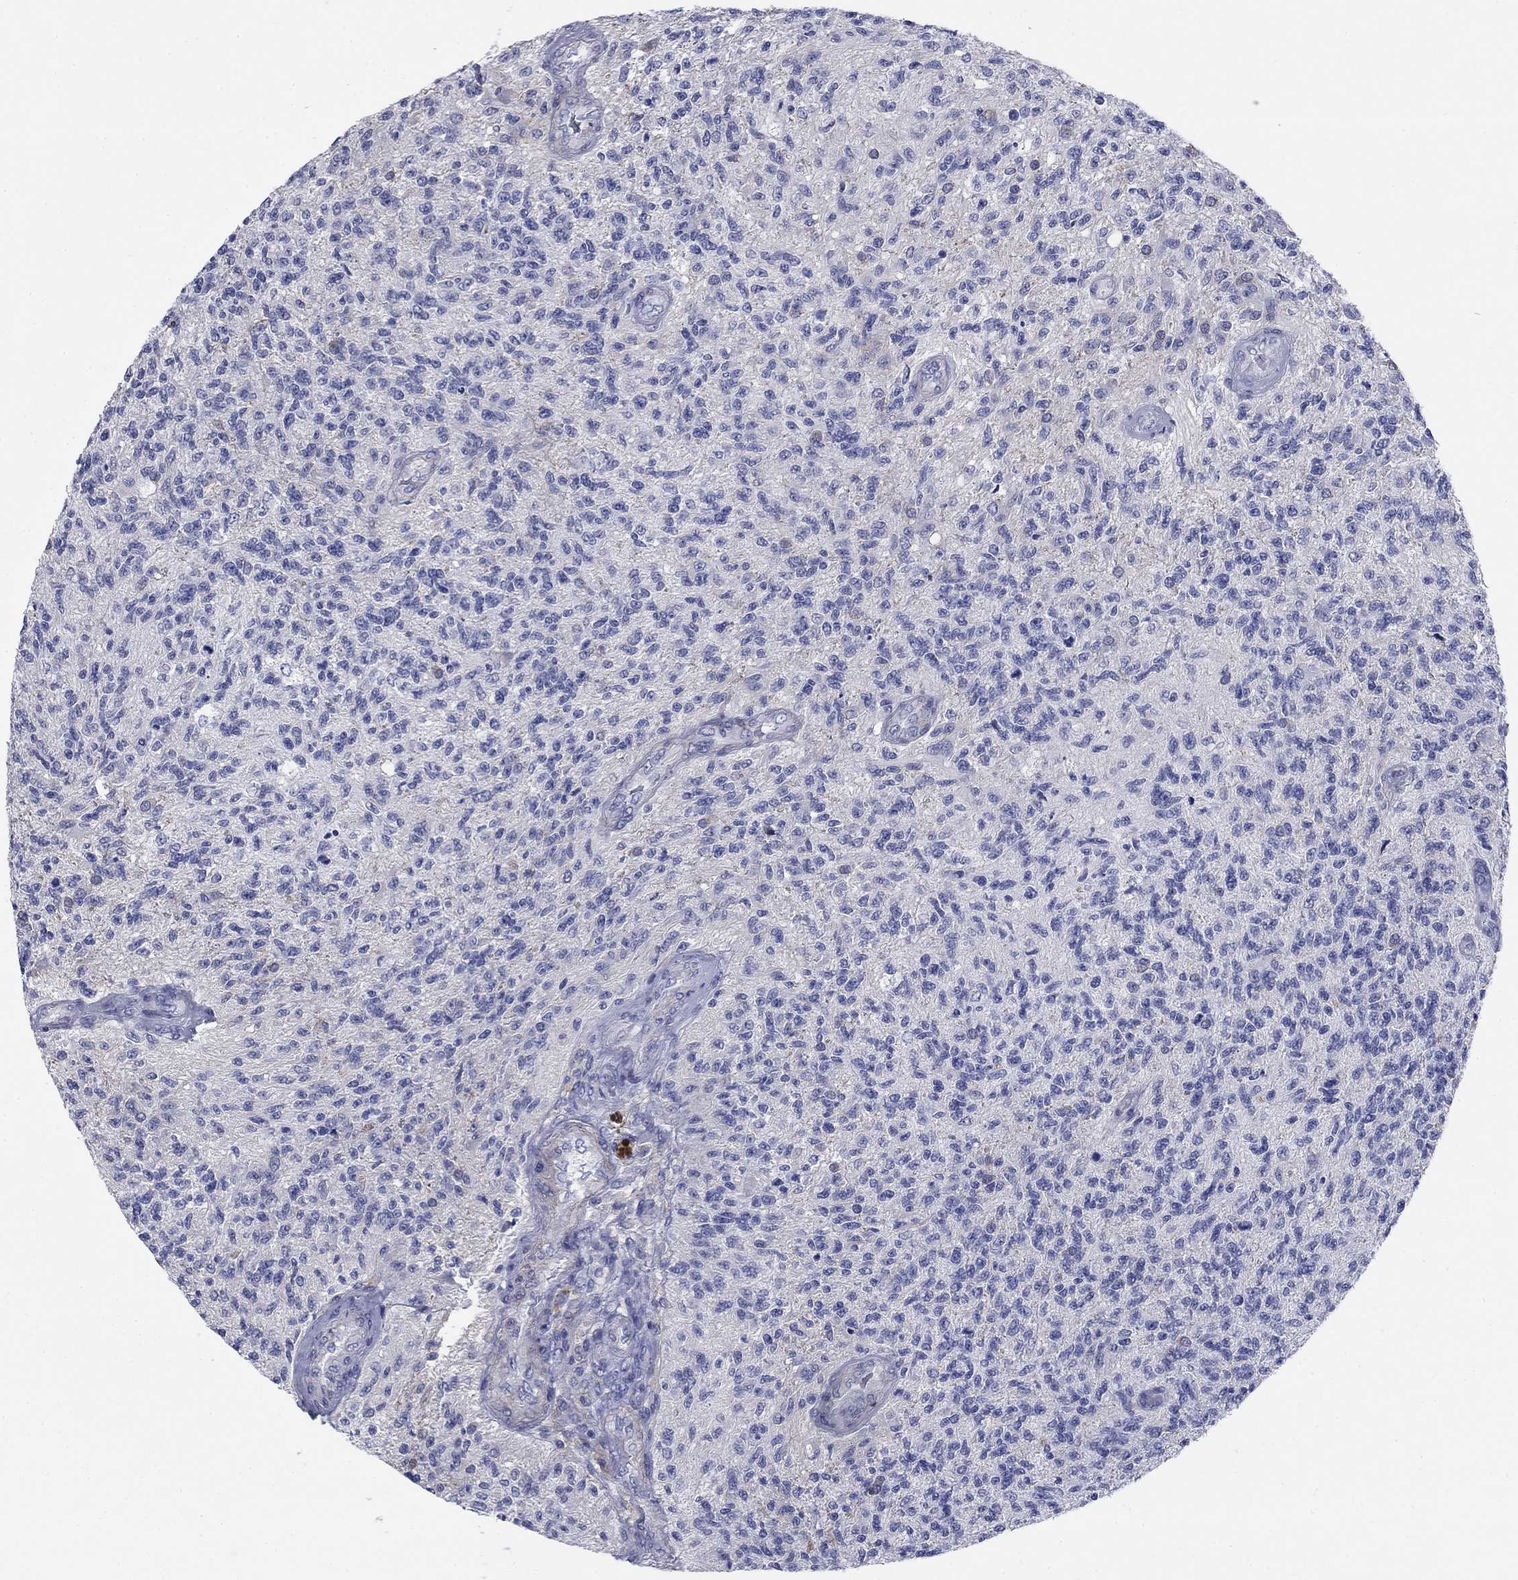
{"staining": {"intensity": "negative", "quantity": "none", "location": "none"}, "tissue": "glioma", "cell_type": "Tumor cells", "image_type": "cancer", "snomed": [{"axis": "morphology", "description": "Glioma, malignant, High grade"}, {"axis": "topography", "description": "Brain"}], "caption": "DAB immunohistochemical staining of human malignant glioma (high-grade) reveals no significant positivity in tumor cells.", "gene": "PRKCG", "patient": {"sex": "male", "age": 56}}